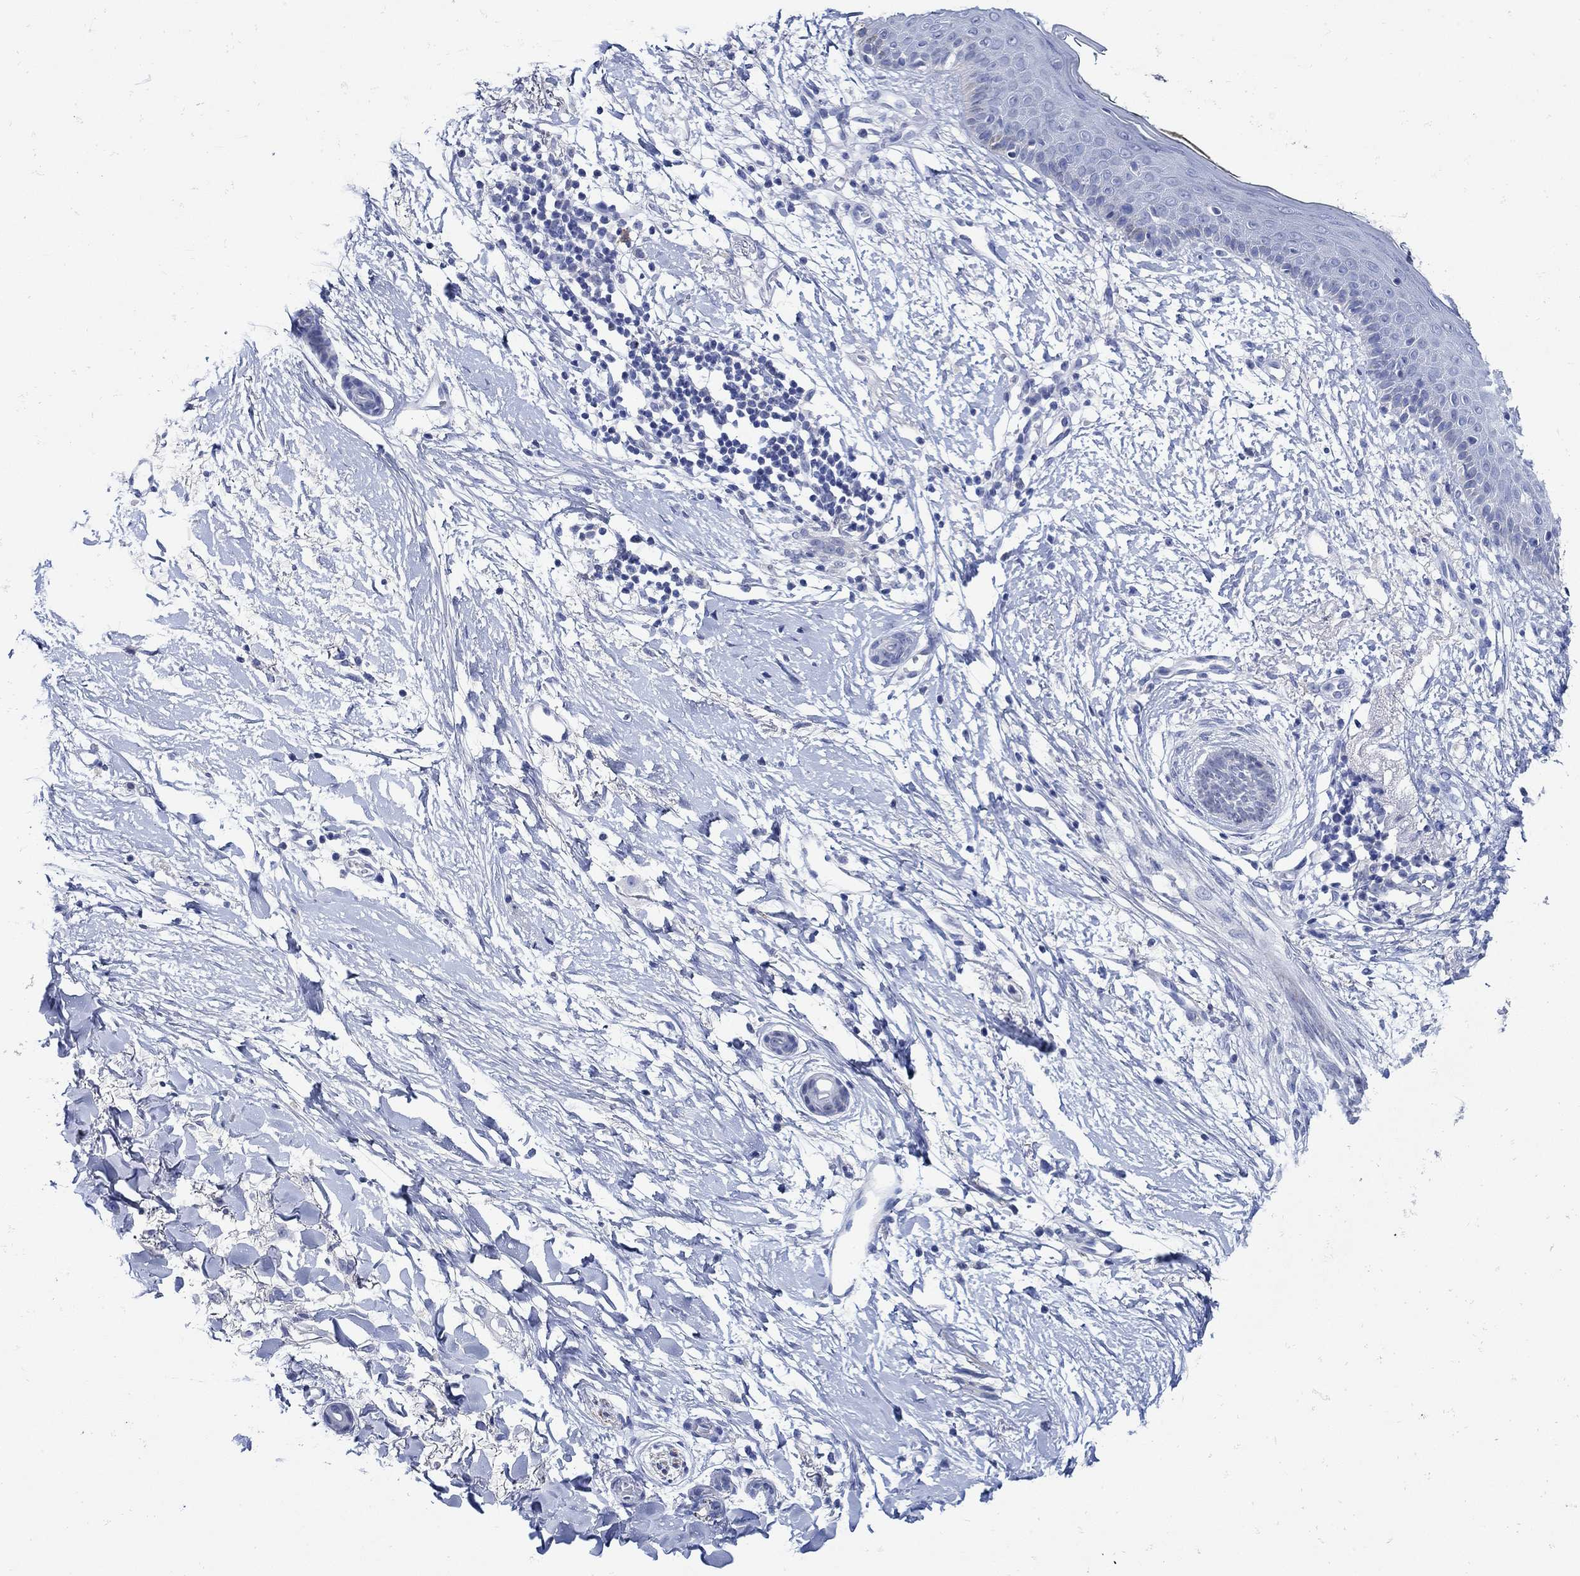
{"staining": {"intensity": "negative", "quantity": "none", "location": "none"}, "tissue": "skin cancer", "cell_type": "Tumor cells", "image_type": "cancer", "snomed": [{"axis": "morphology", "description": "Normal tissue, NOS"}, {"axis": "morphology", "description": "Basal cell carcinoma"}, {"axis": "topography", "description": "Skin"}], "caption": "High magnification brightfield microscopy of skin cancer stained with DAB (brown) and counterstained with hematoxylin (blue): tumor cells show no significant positivity. (DAB (3,3'-diaminobenzidine) immunohistochemistry visualized using brightfield microscopy, high magnification).", "gene": "NOS1", "patient": {"sex": "male", "age": 84}}